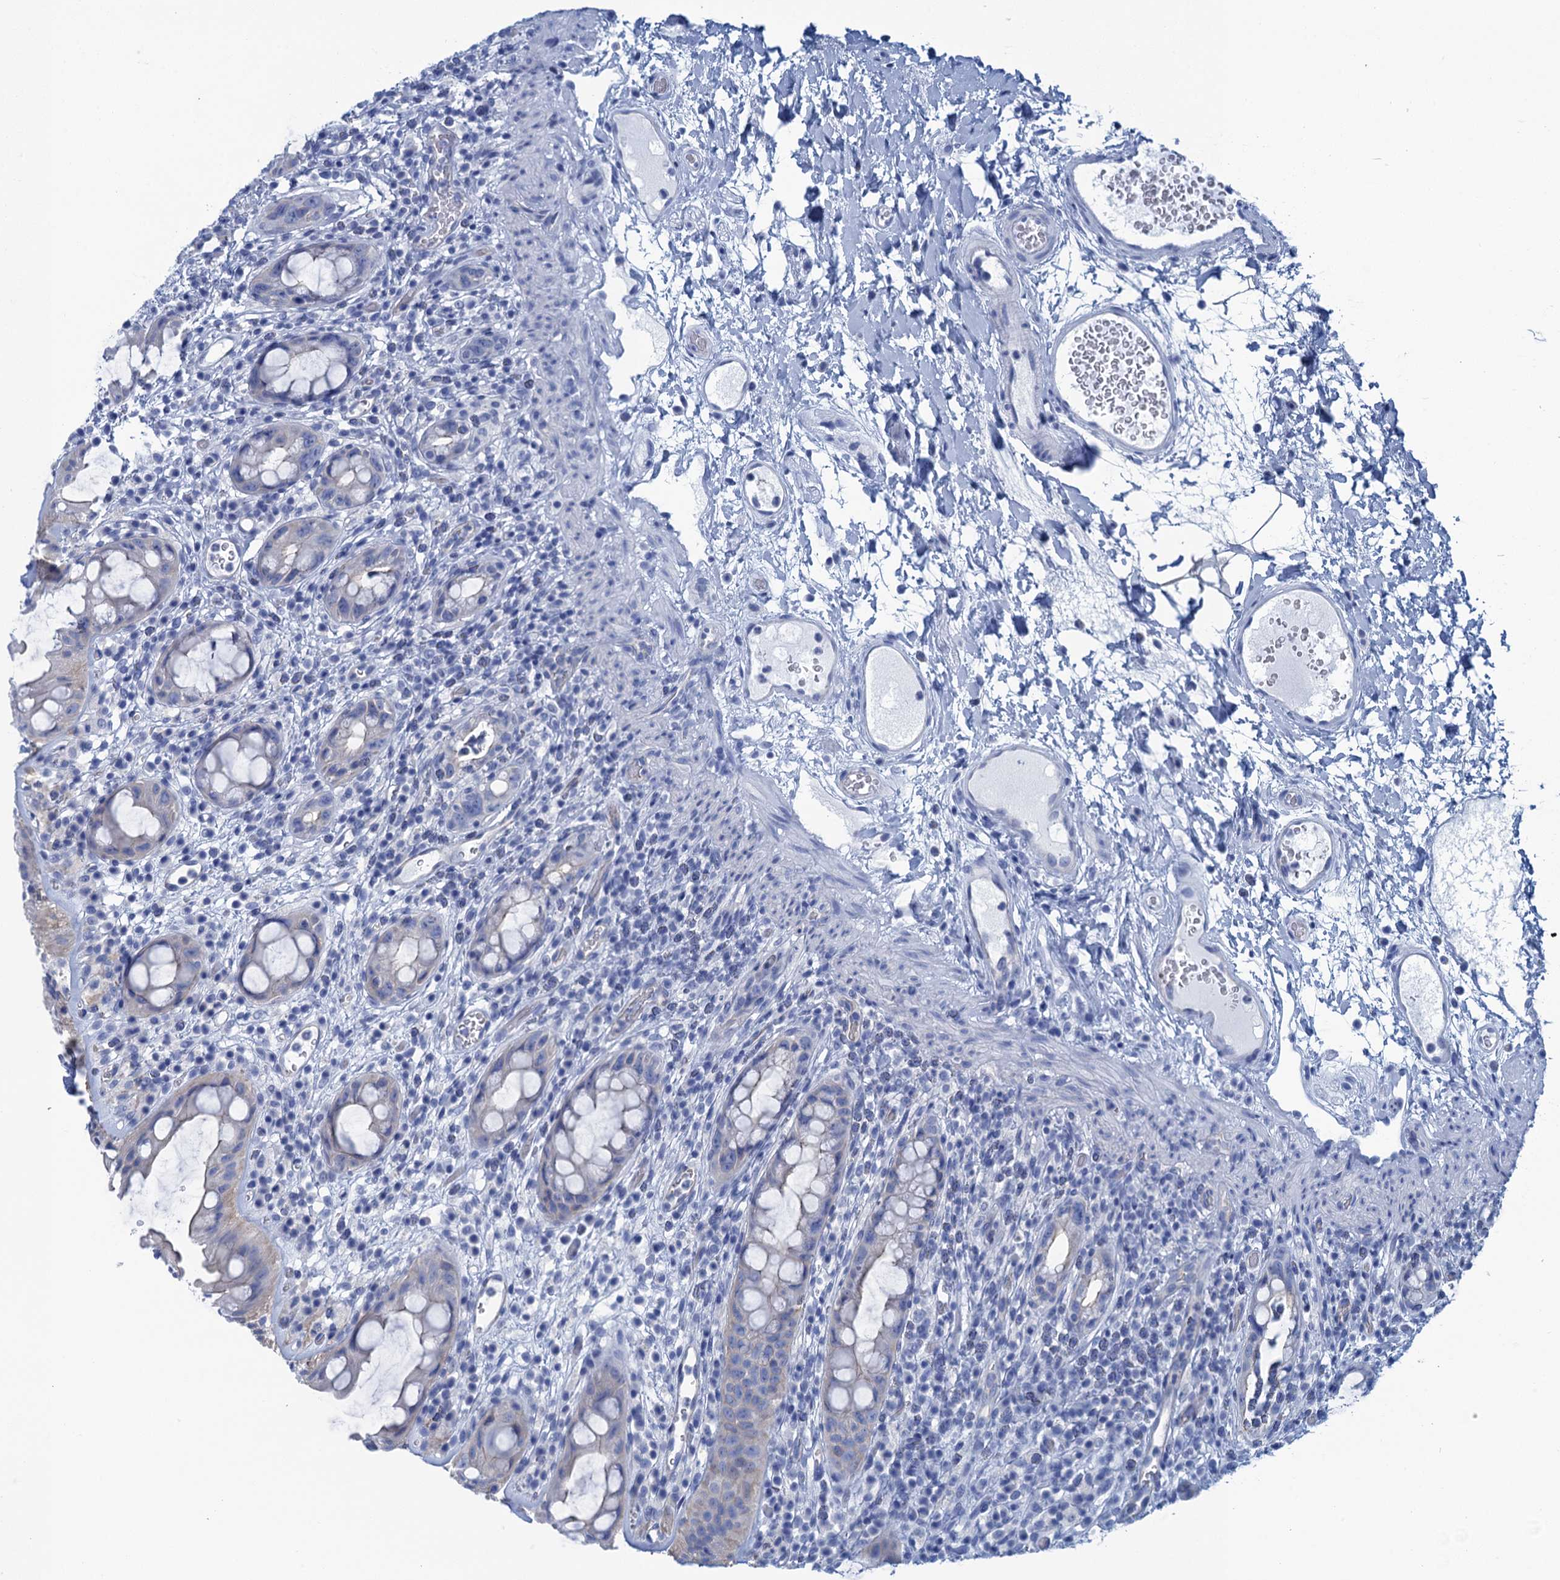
{"staining": {"intensity": "negative", "quantity": "none", "location": "none"}, "tissue": "rectum", "cell_type": "Glandular cells", "image_type": "normal", "snomed": [{"axis": "morphology", "description": "Normal tissue, NOS"}, {"axis": "topography", "description": "Rectum"}], "caption": "IHC histopathology image of normal rectum stained for a protein (brown), which displays no positivity in glandular cells.", "gene": "CALML5", "patient": {"sex": "female", "age": 57}}